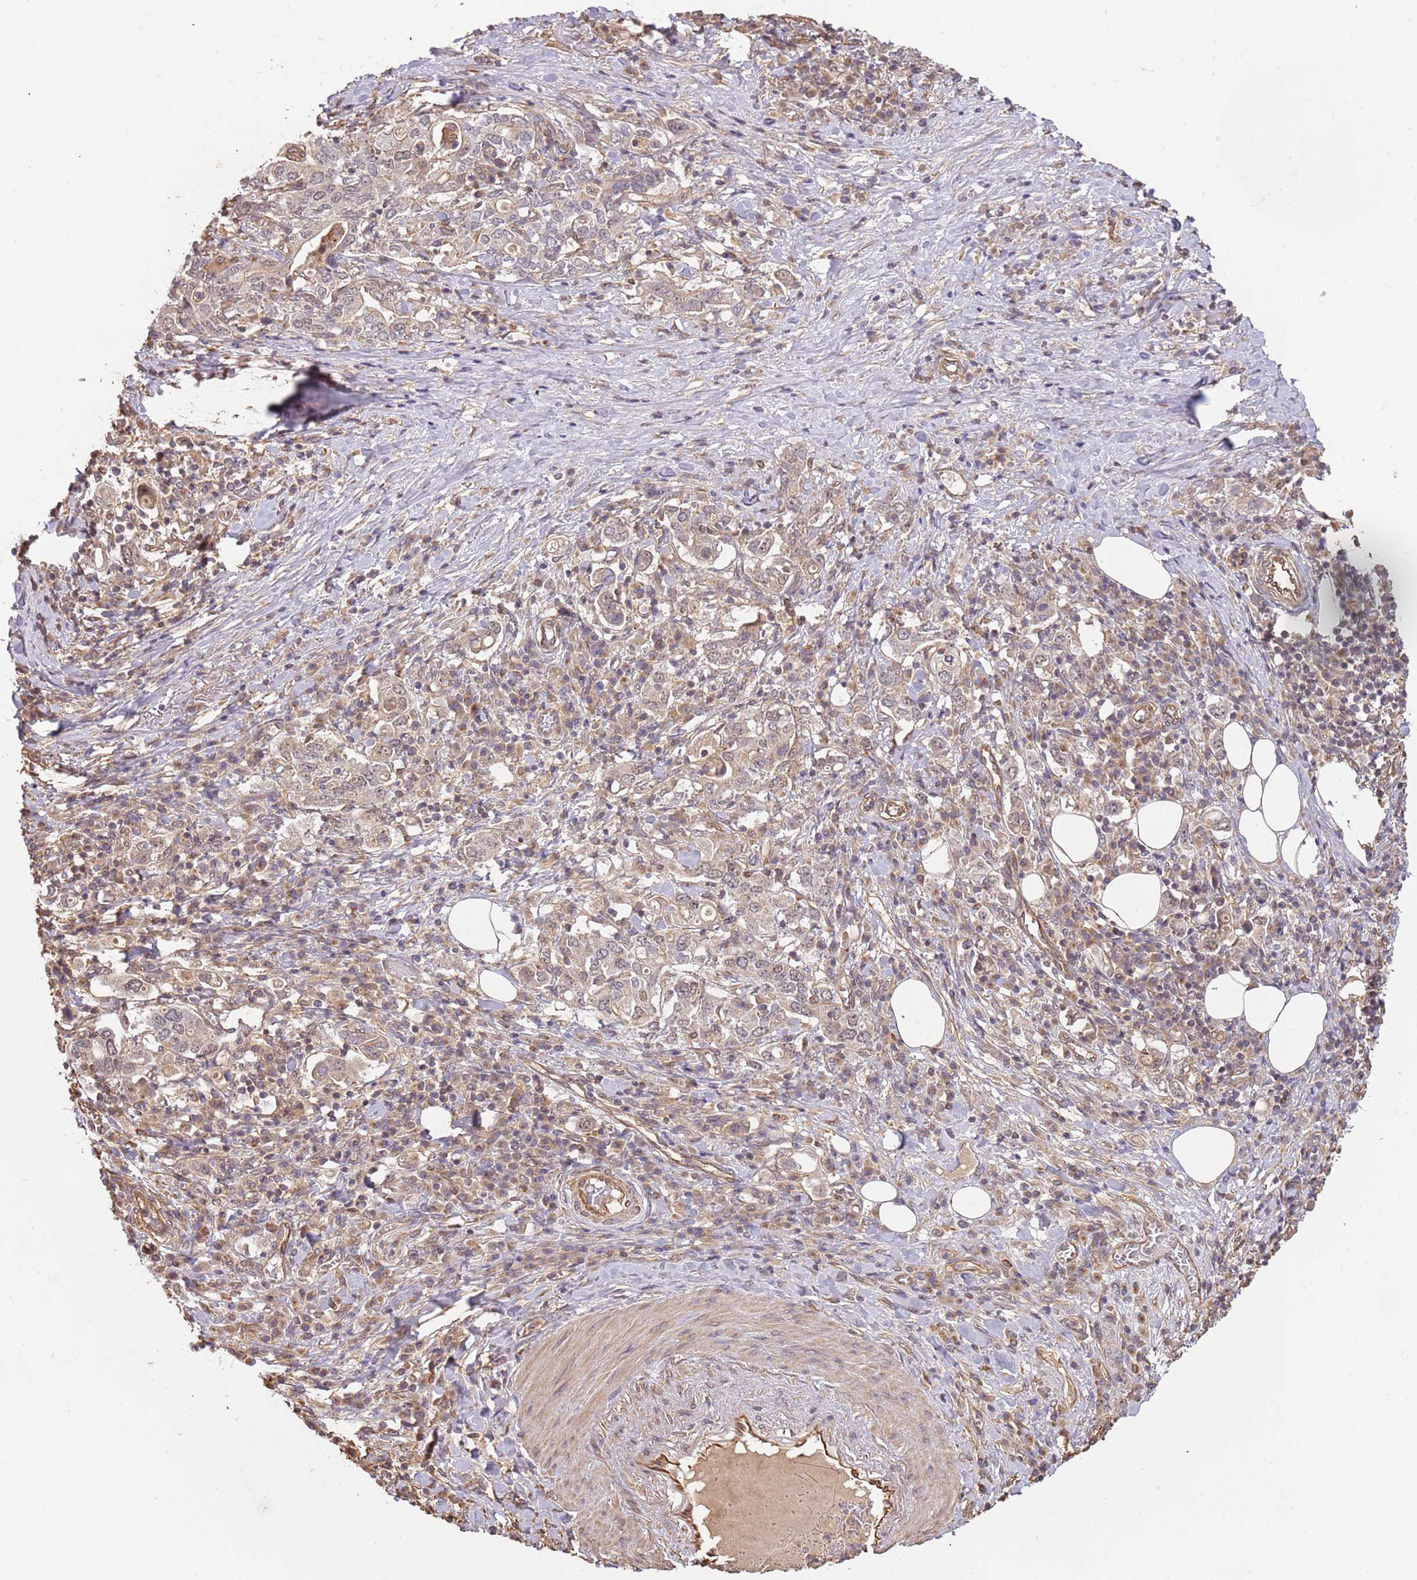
{"staining": {"intensity": "weak", "quantity": "25%-75%", "location": "nuclear"}, "tissue": "stomach cancer", "cell_type": "Tumor cells", "image_type": "cancer", "snomed": [{"axis": "morphology", "description": "Adenocarcinoma, NOS"}, {"axis": "topography", "description": "Stomach, upper"}, {"axis": "topography", "description": "Stomach"}], "caption": "Stomach adenocarcinoma stained with a protein marker demonstrates weak staining in tumor cells.", "gene": "SURF2", "patient": {"sex": "male", "age": 62}}